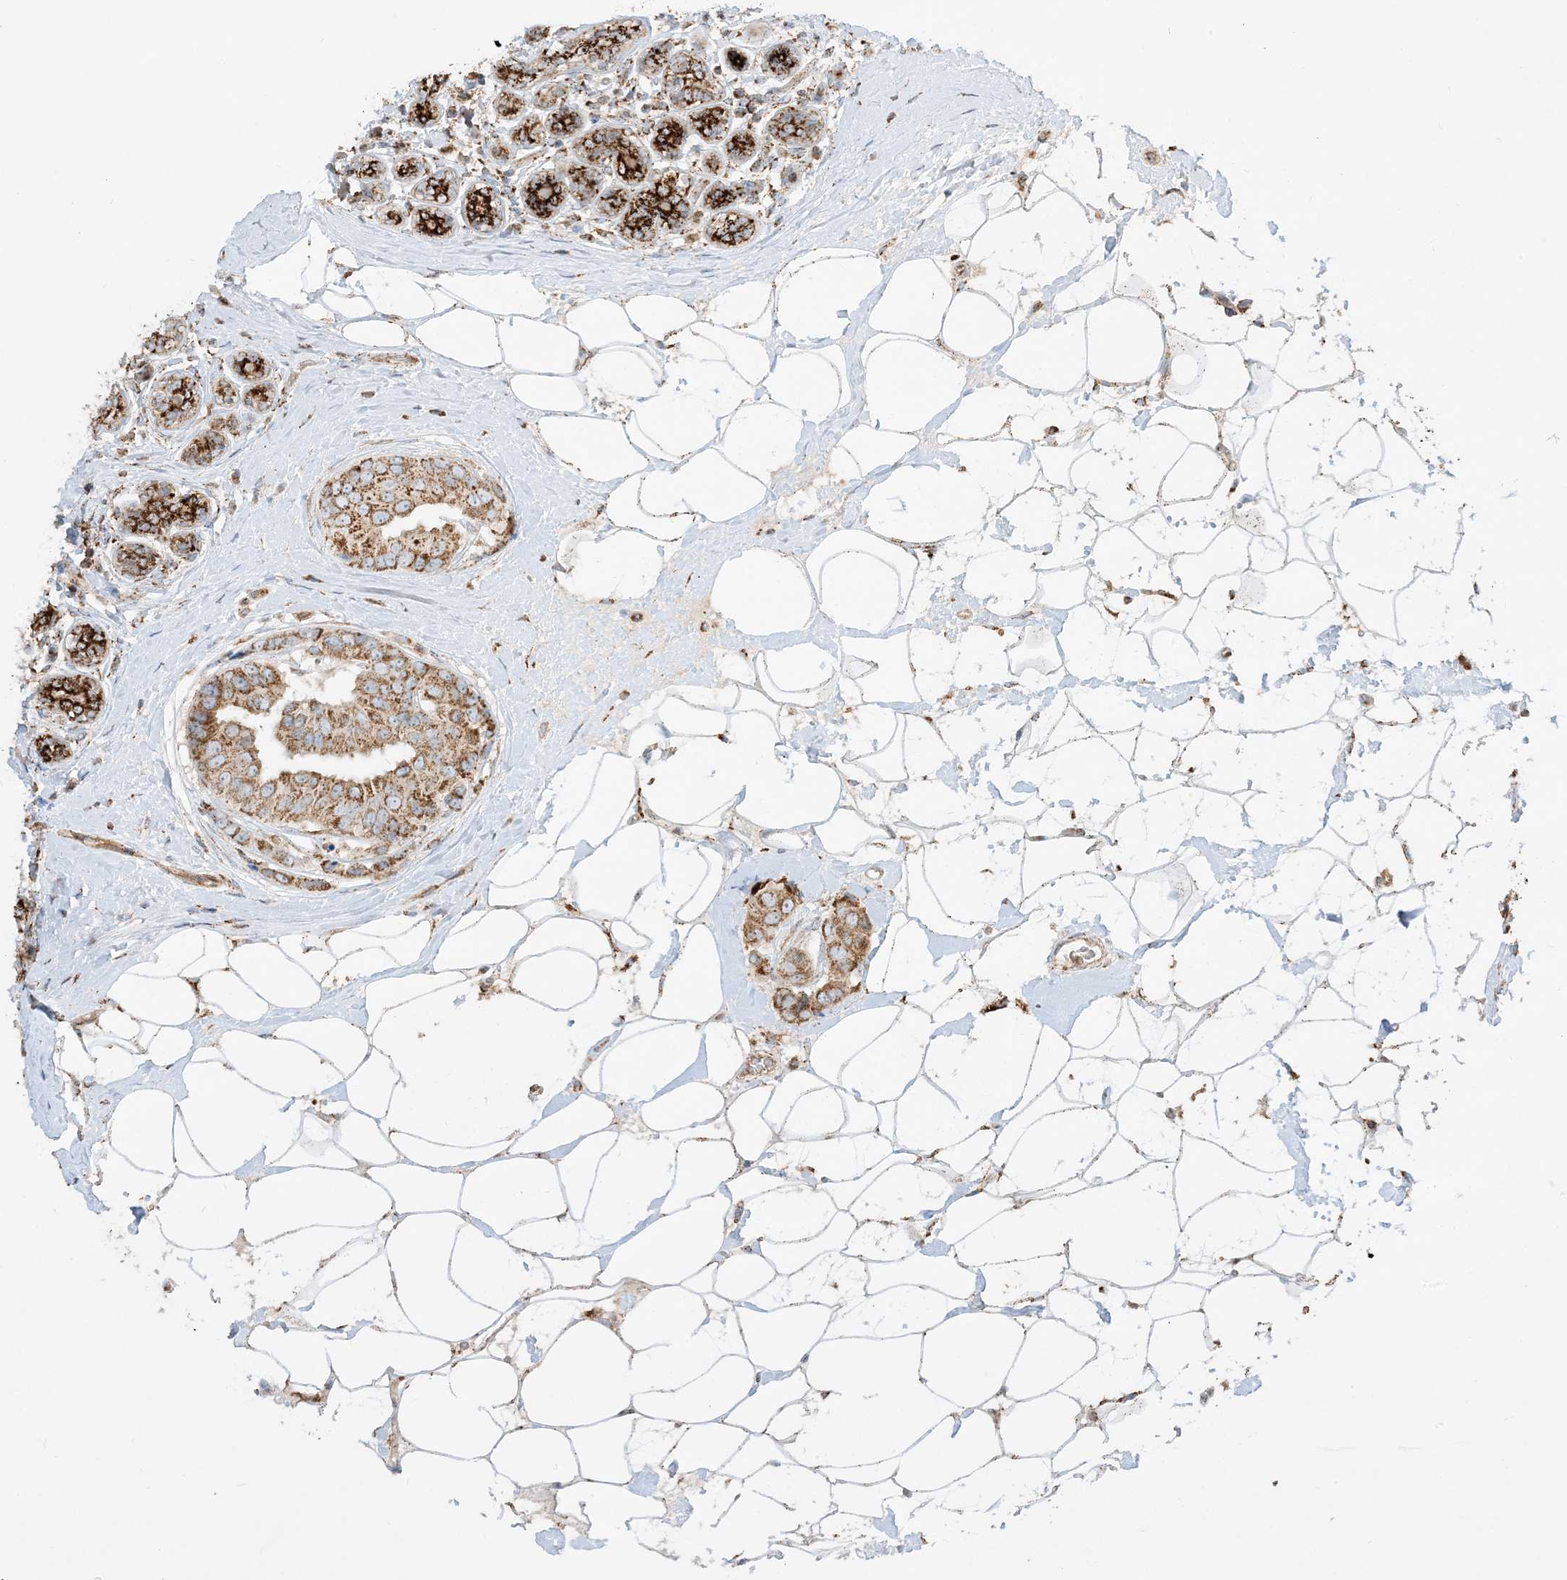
{"staining": {"intensity": "moderate", "quantity": ">75%", "location": "cytoplasmic/membranous"}, "tissue": "breast cancer", "cell_type": "Tumor cells", "image_type": "cancer", "snomed": [{"axis": "morphology", "description": "Normal tissue, NOS"}, {"axis": "morphology", "description": "Duct carcinoma"}, {"axis": "topography", "description": "Breast"}], "caption": "A brown stain highlights moderate cytoplasmic/membranous expression of a protein in intraductal carcinoma (breast) tumor cells.", "gene": "NDUFAF3", "patient": {"sex": "female", "age": 39}}